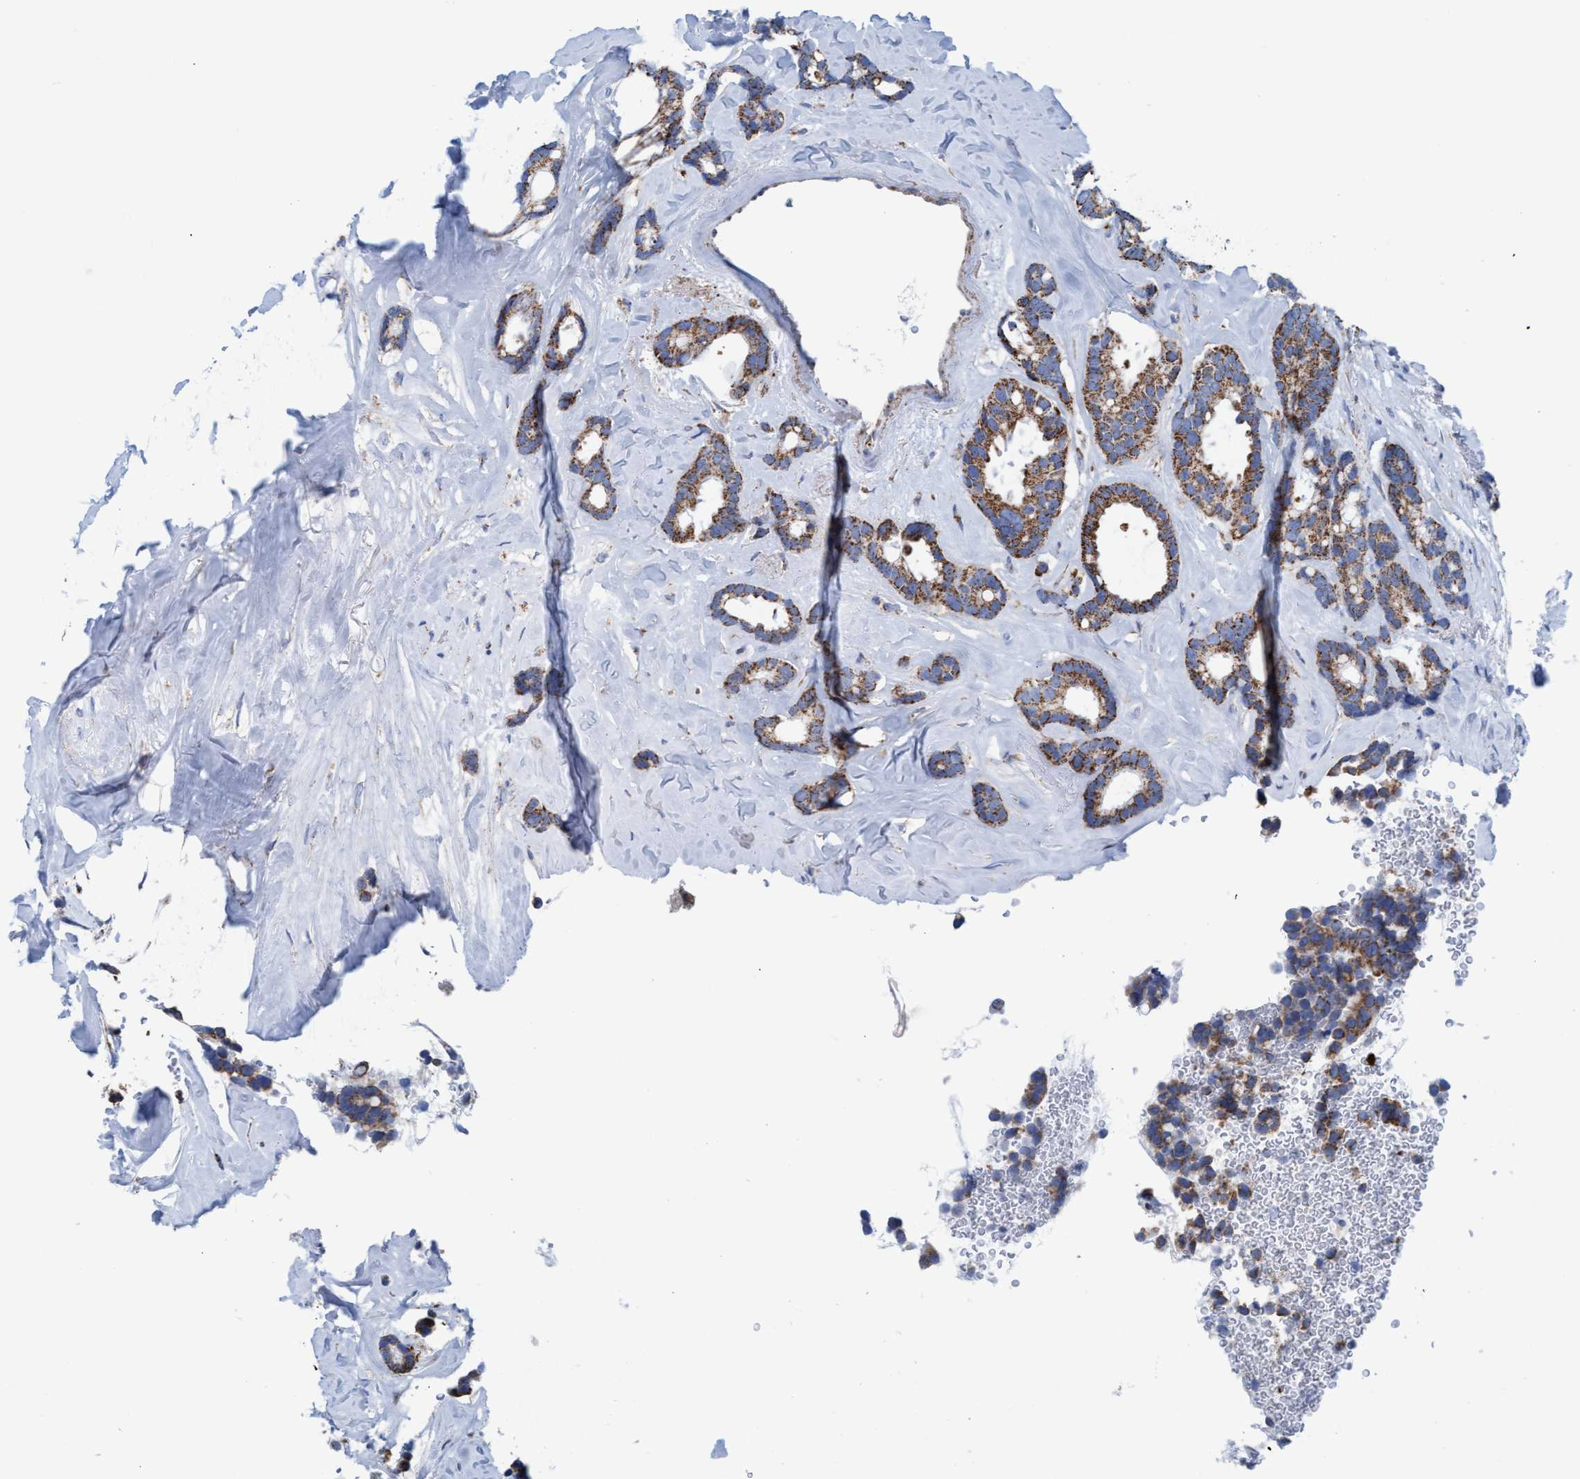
{"staining": {"intensity": "moderate", "quantity": ">75%", "location": "cytoplasmic/membranous"}, "tissue": "breast cancer", "cell_type": "Tumor cells", "image_type": "cancer", "snomed": [{"axis": "morphology", "description": "Duct carcinoma"}, {"axis": "topography", "description": "Breast"}], "caption": "A photomicrograph showing moderate cytoplasmic/membranous staining in approximately >75% of tumor cells in breast cancer (invasive ductal carcinoma), as visualized by brown immunohistochemical staining.", "gene": "GGA3", "patient": {"sex": "female", "age": 87}}